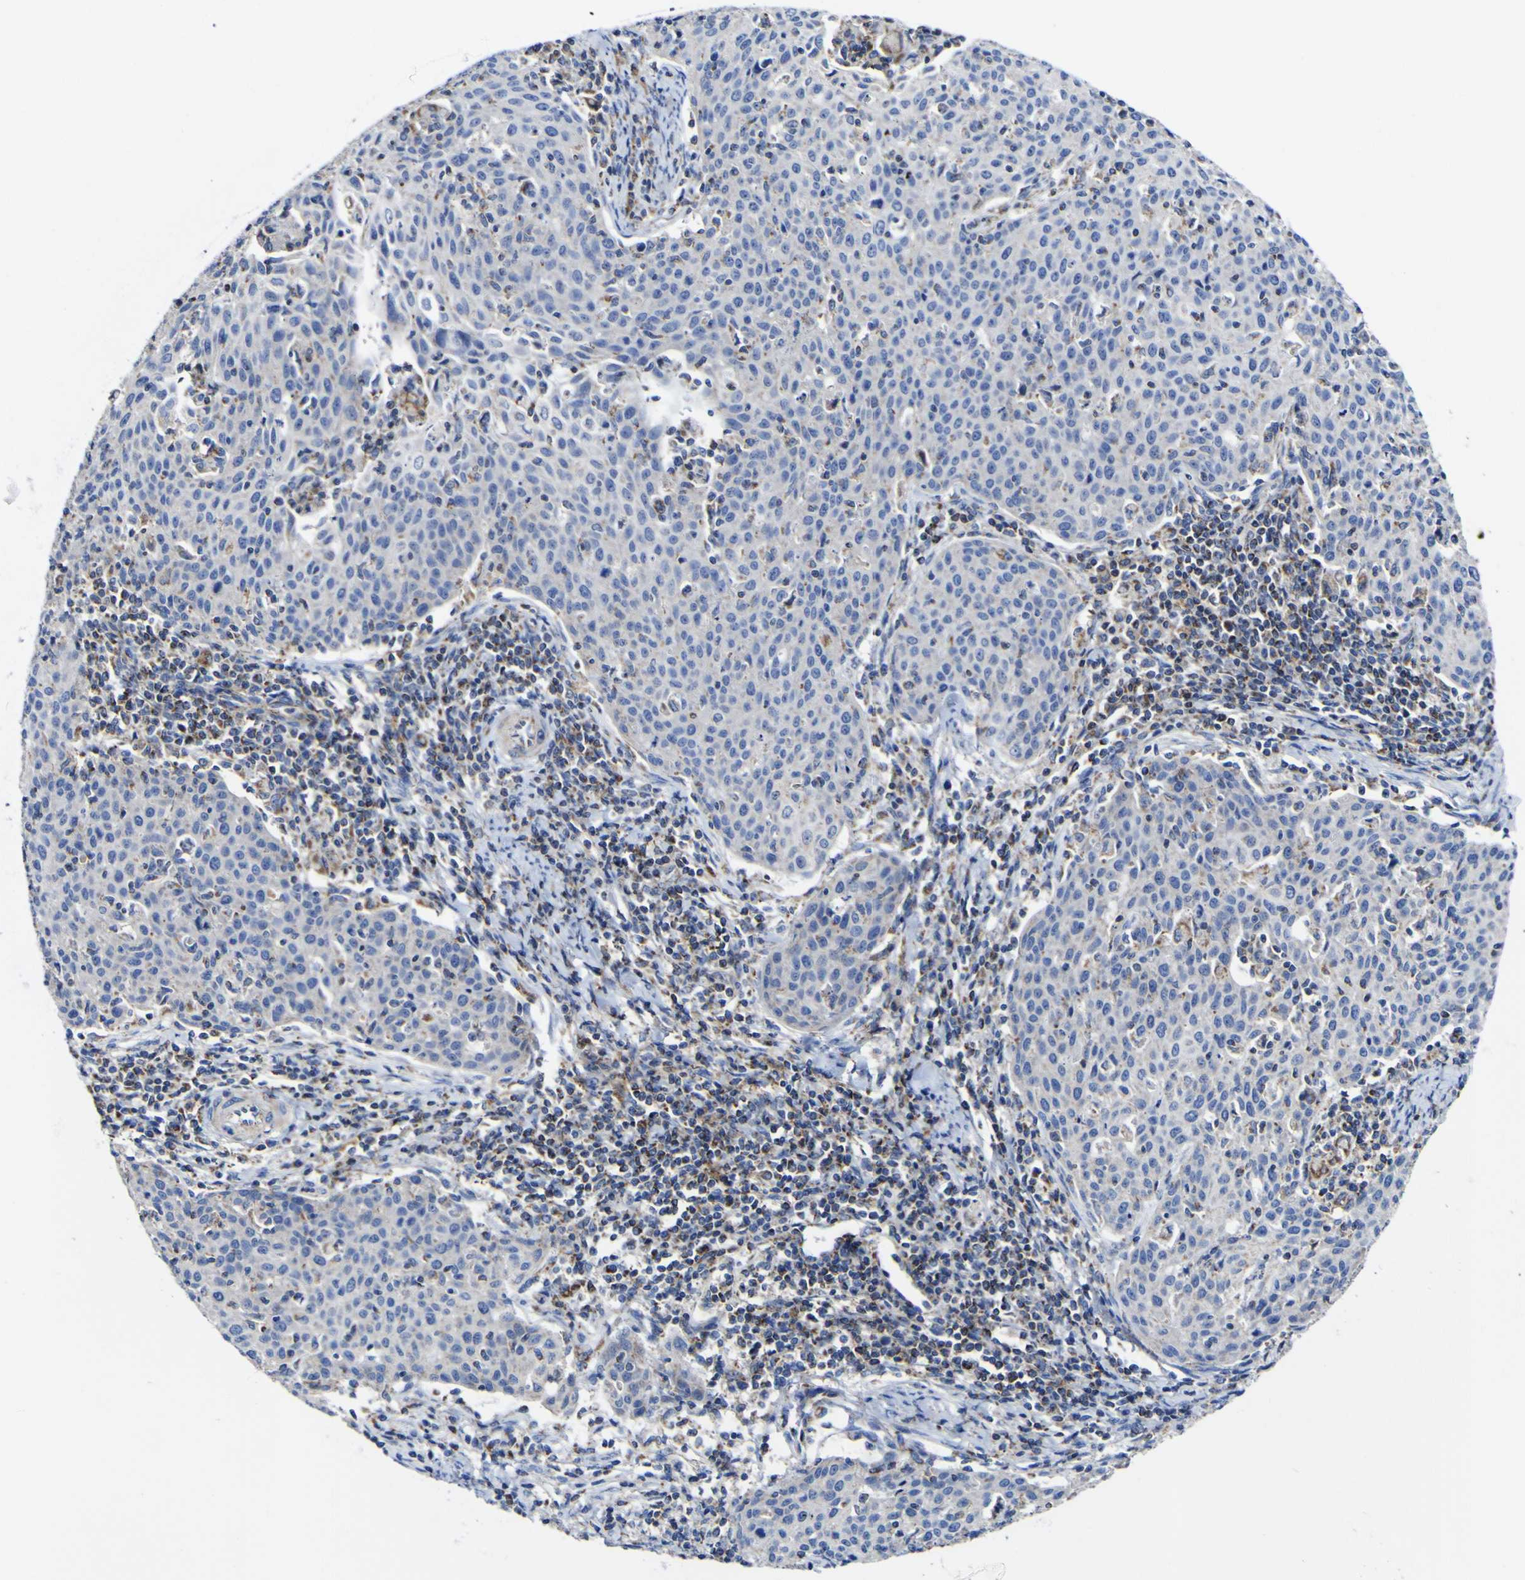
{"staining": {"intensity": "negative", "quantity": "none", "location": "none"}, "tissue": "cervical cancer", "cell_type": "Tumor cells", "image_type": "cancer", "snomed": [{"axis": "morphology", "description": "Squamous cell carcinoma, NOS"}, {"axis": "topography", "description": "Cervix"}], "caption": "A high-resolution histopathology image shows immunohistochemistry staining of cervical squamous cell carcinoma, which reveals no significant expression in tumor cells. (Brightfield microscopy of DAB IHC at high magnification).", "gene": "CCDC90B", "patient": {"sex": "female", "age": 38}}